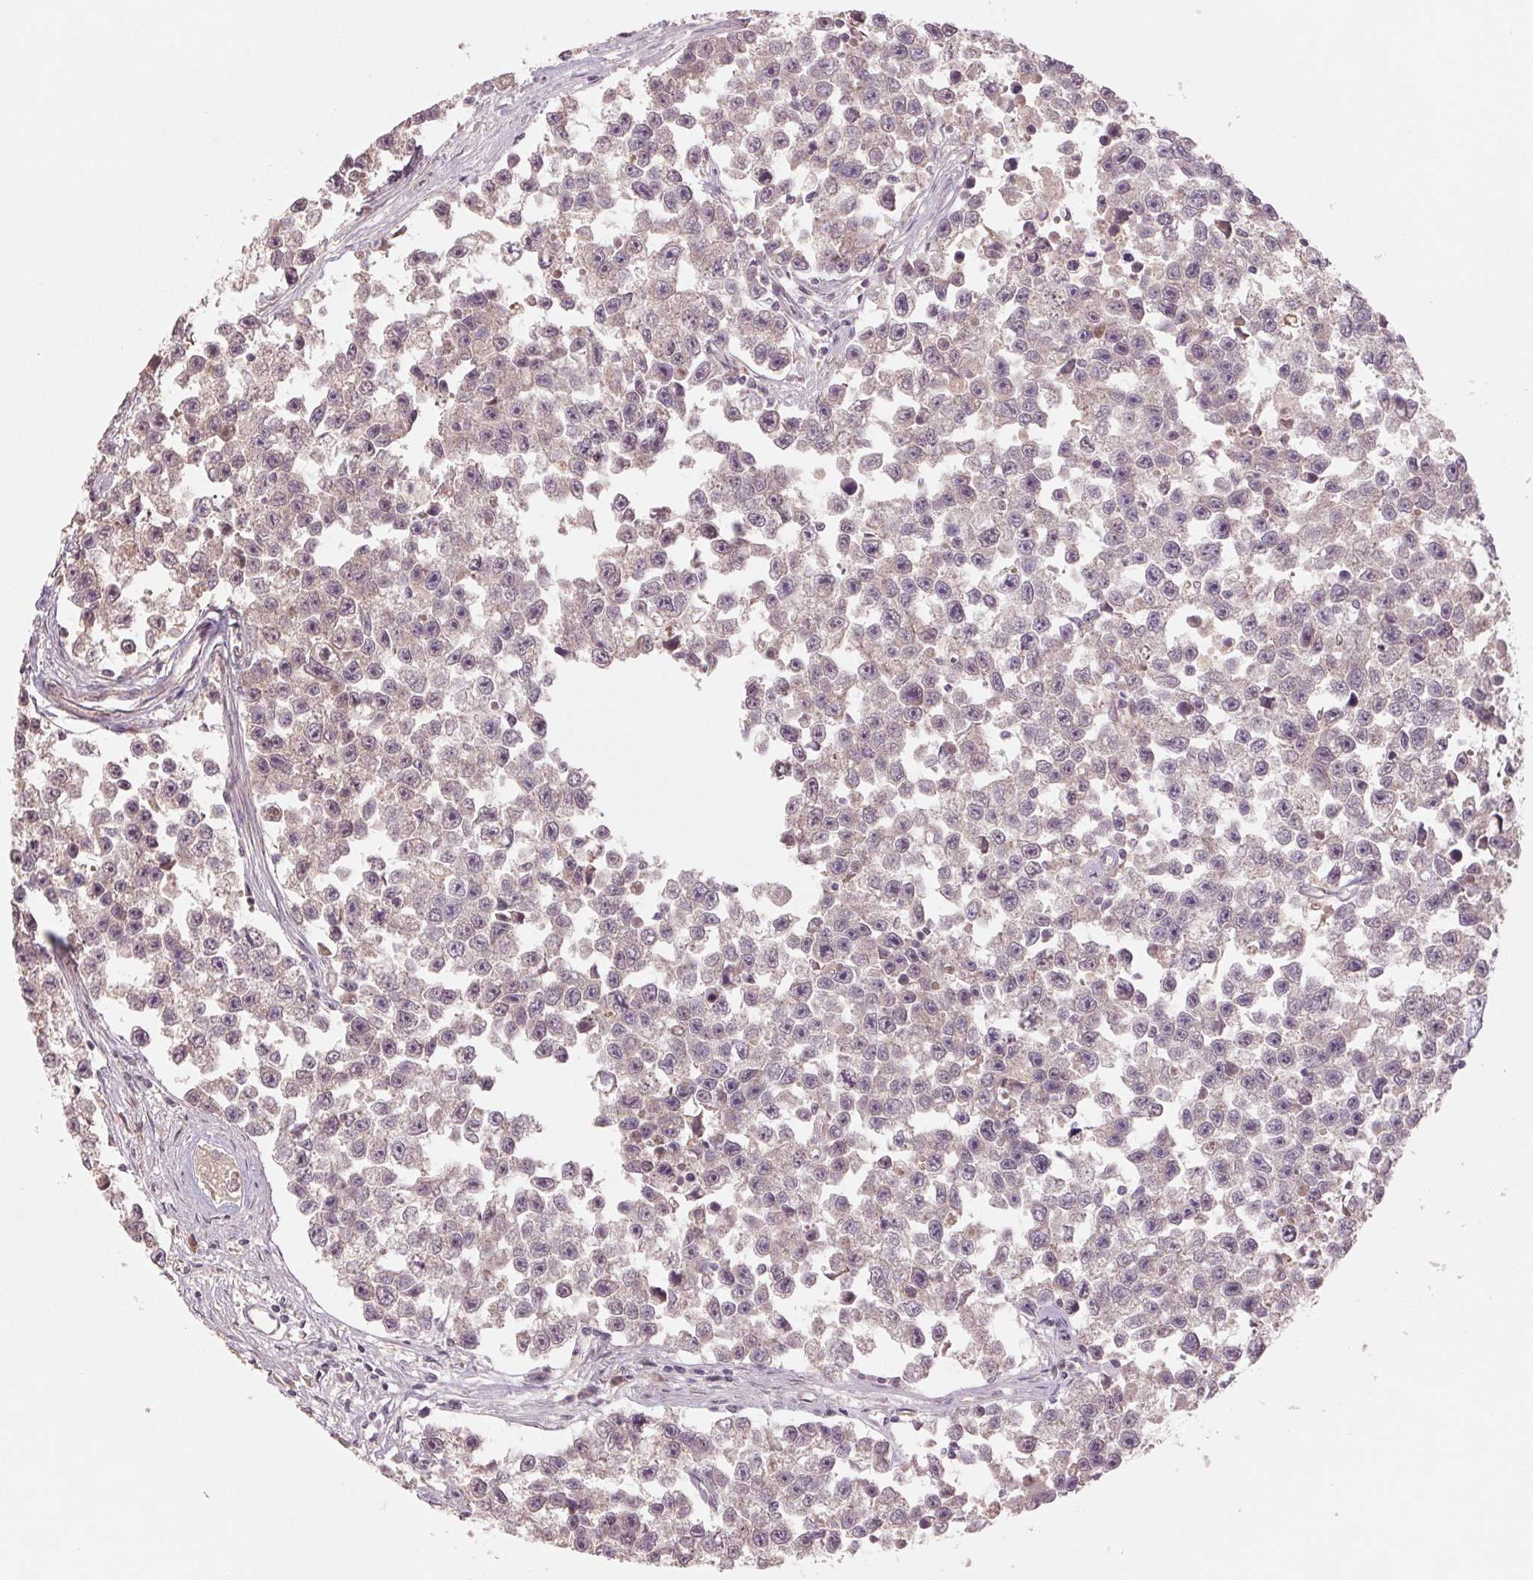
{"staining": {"intensity": "negative", "quantity": "none", "location": "none"}, "tissue": "testis cancer", "cell_type": "Tumor cells", "image_type": "cancer", "snomed": [{"axis": "morphology", "description": "Seminoma, NOS"}, {"axis": "topography", "description": "Testis"}], "caption": "High magnification brightfield microscopy of testis cancer stained with DAB (brown) and counterstained with hematoxylin (blue): tumor cells show no significant positivity.", "gene": "PPIA", "patient": {"sex": "male", "age": 26}}